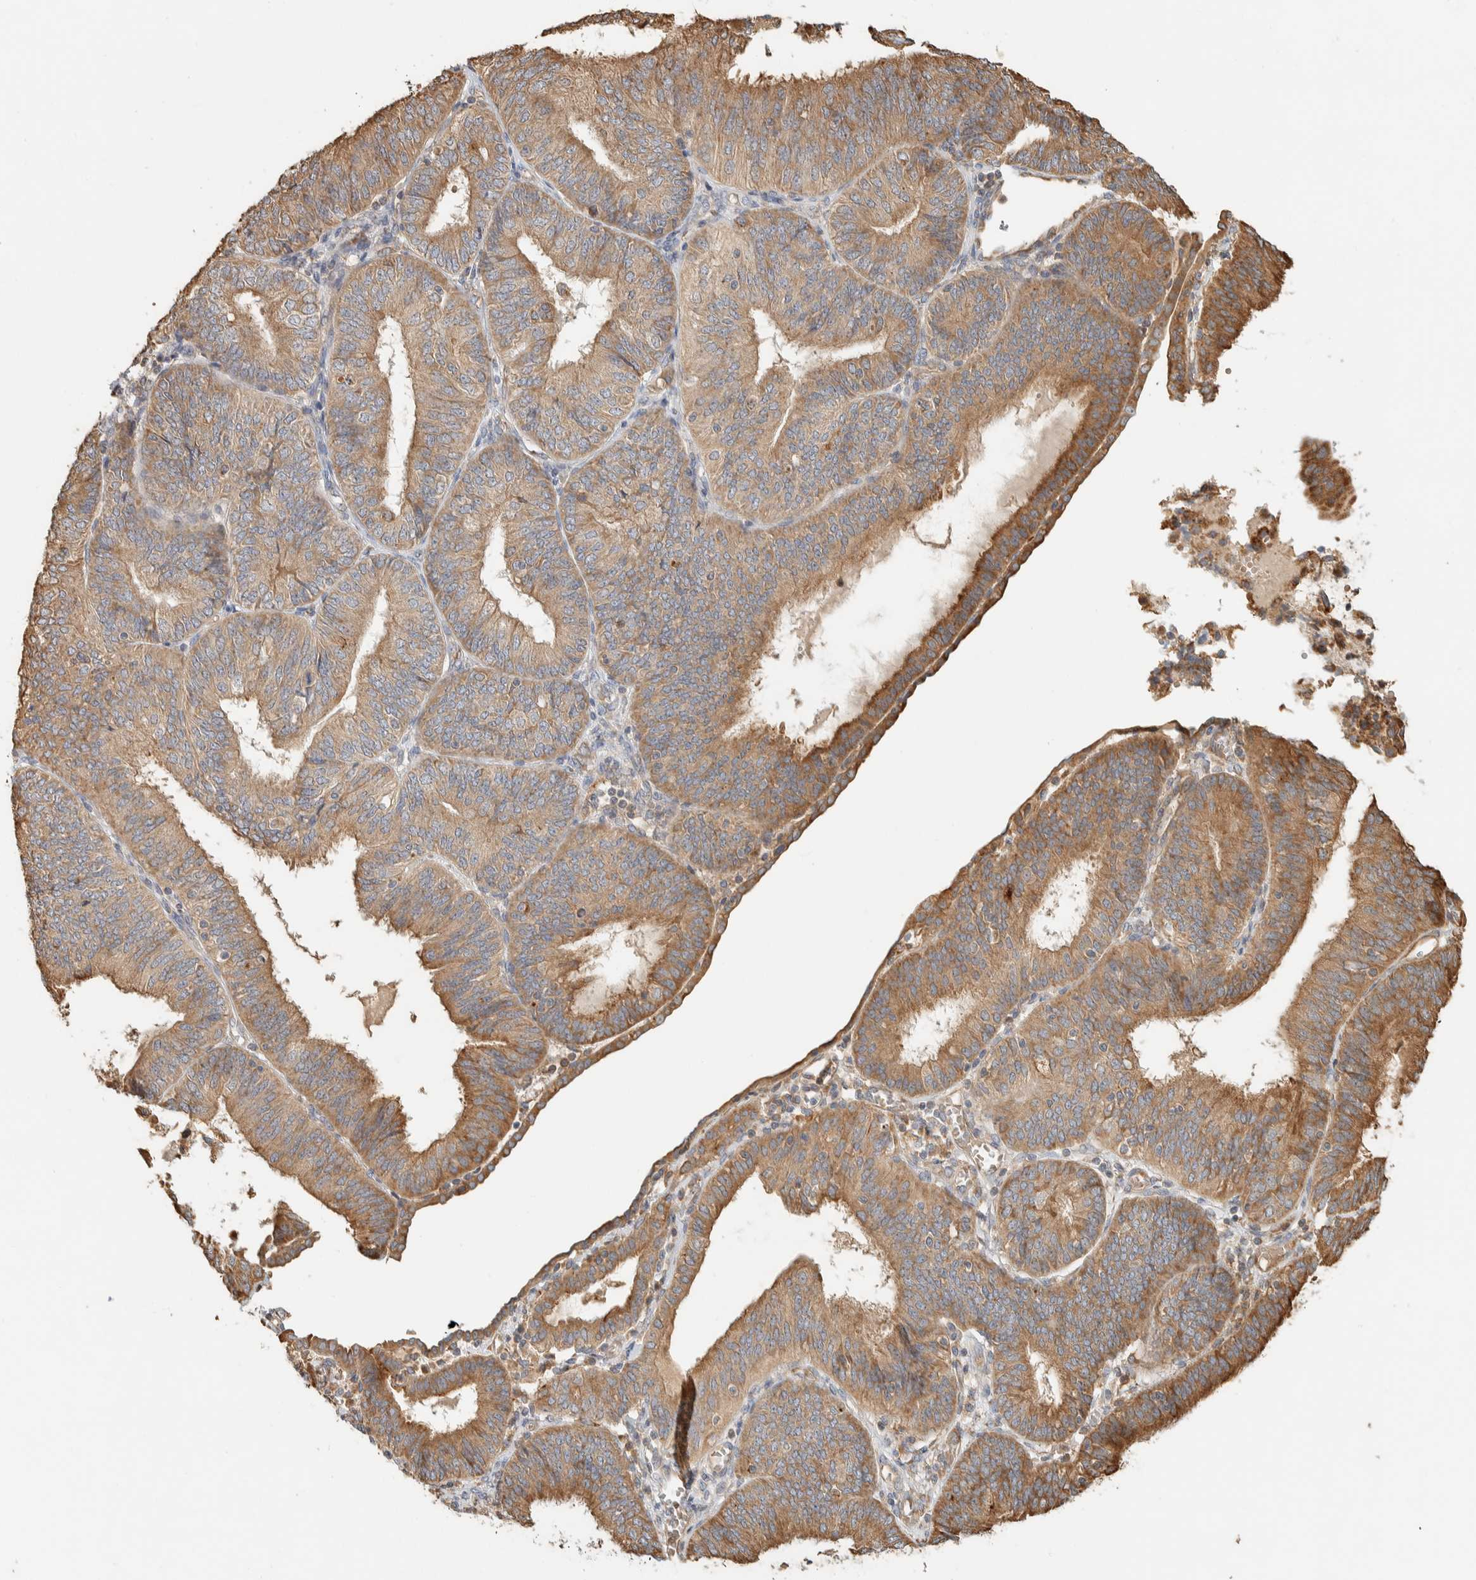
{"staining": {"intensity": "moderate", "quantity": ">75%", "location": "cytoplasmic/membranous"}, "tissue": "endometrial cancer", "cell_type": "Tumor cells", "image_type": "cancer", "snomed": [{"axis": "morphology", "description": "Adenocarcinoma, NOS"}, {"axis": "topography", "description": "Endometrium"}], "caption": "Endometrial cancer (adenocarcinoma) stained for a protein shows moderate cytoplasmic/membranous positivity in tumor cells.", "gene": "RAB11FIP1", "patient": {"sex": "female", "age": 58}}